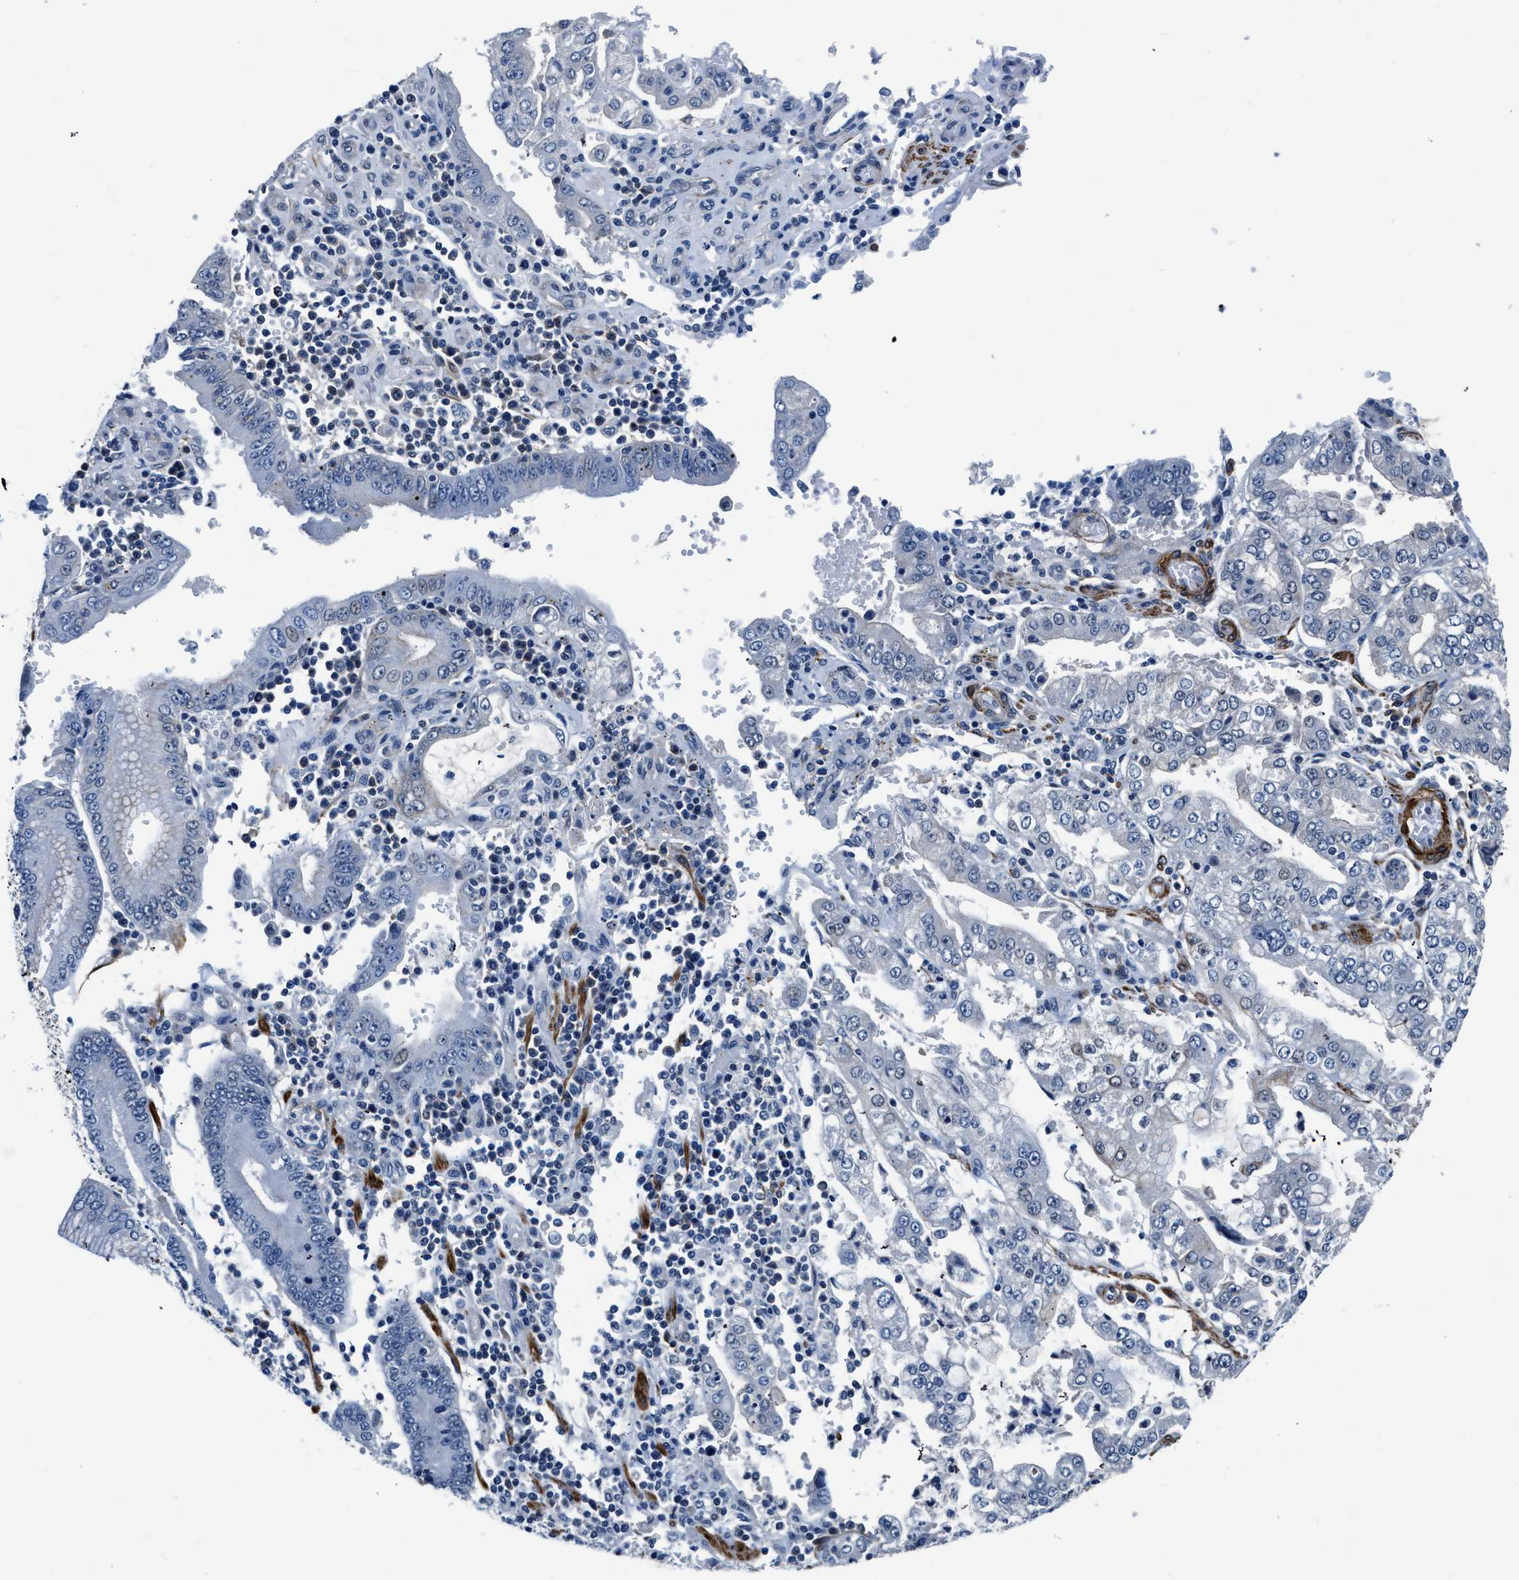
{"staining": {"intensity": "negative", "quantity": "none", "location": "none"}, "tissue": "stomach cancer", "cell_type": "Tumor cells", "image_type": "cancer", "snomed": [{"axis": "morphology", "description": "Adenocarcinoma, NOS"}, {"axis": "topography", "description": "Stomach"}], "caption": "Tumor cells are negative for protein expression in human stomach cancer (adenocarcinoma).", "gene": "LANCL2", "patient": {"sex": "male", "age": 76}}